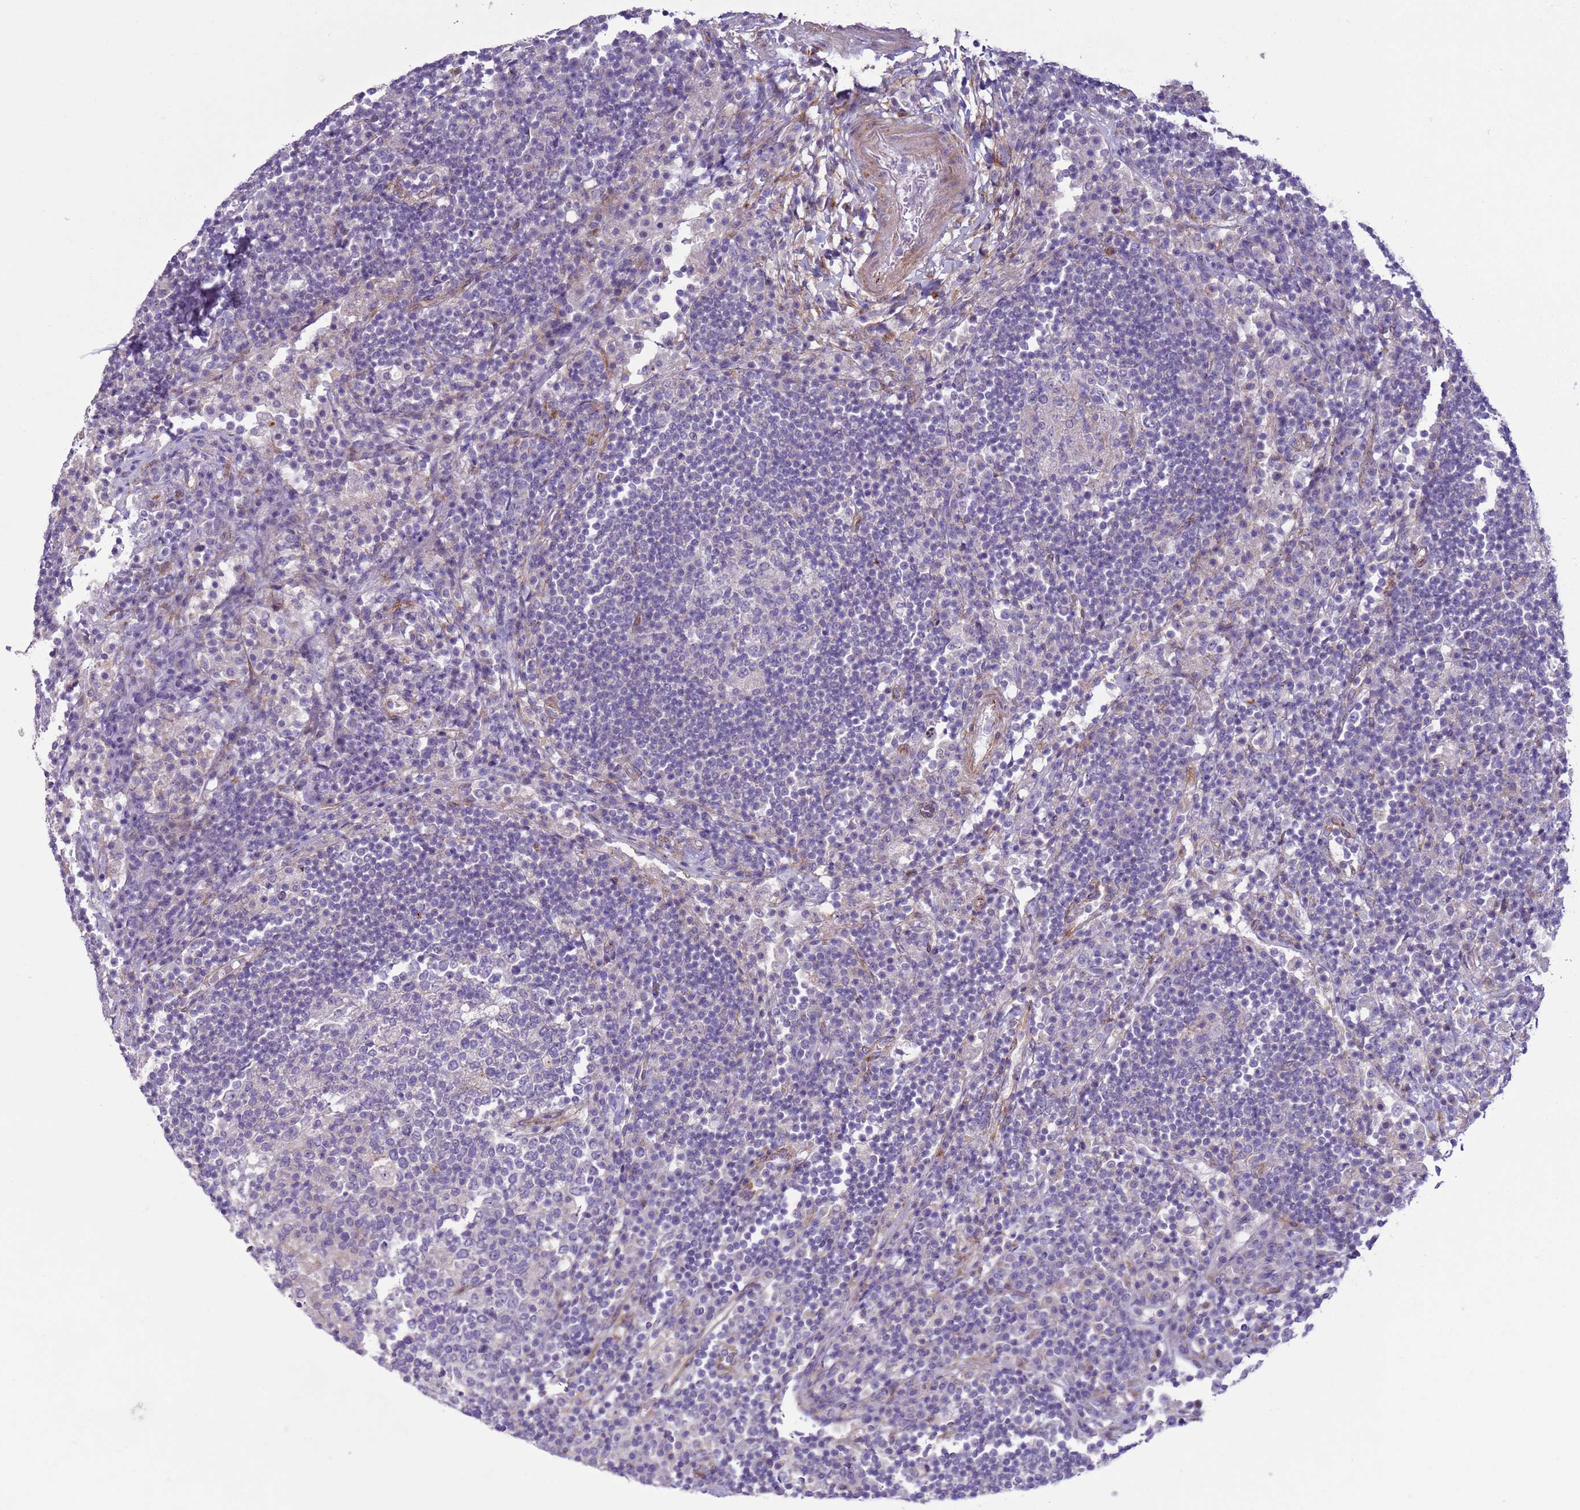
{"staining": {"intensity": "negative", "quantity": "none", "location": "none"}, "tissue": "lymph node", "cell_type": "Germinal center cells", "image_type": "normal", "snomed": [{"axis": "morphology", "description": "Normal tissue, NOS"}, {"axis": "topography", "description": "Lymph node"}], "caption": "An IHC histopathology image of normal lymph node is shown. There is no staining in germinal center cells of lymph node.", "gene": "HEATR1", "patient": {"sex": "female", "age": 53}}